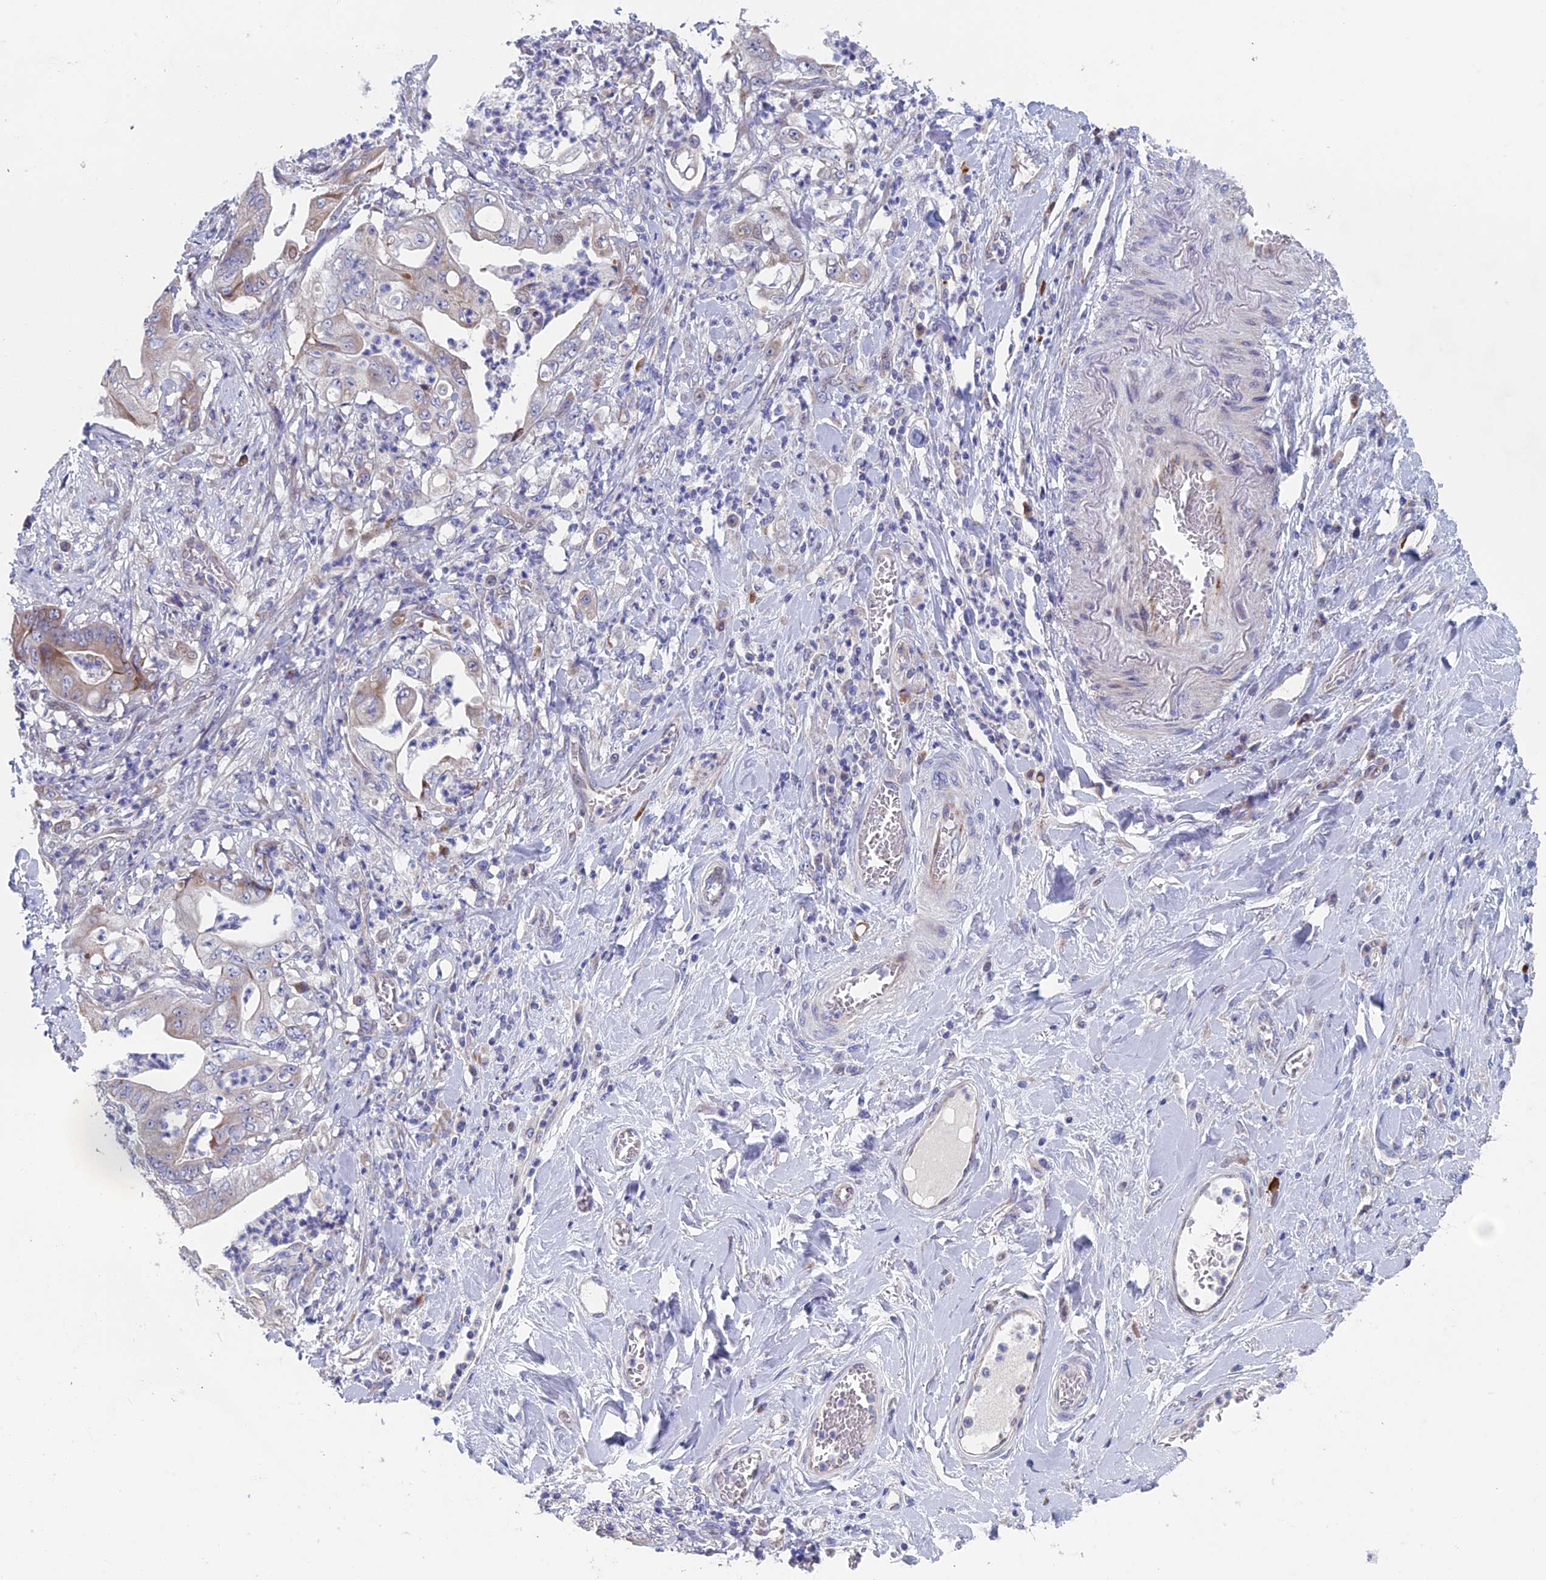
{"staining": {"intensity": "negative", "quantity": "none", "location": "none"}, "tissue": "stomach cancer", "cell_type": "Tumor cells", "image_type": "cancer", "snomed": [{"axis": "morphology", "description": "Adenocarcinoma, NOS"}, {"axis": "topography", "description": "Stomach"}], "caption": "Stomach cancer (adenocarcinoma) was stained to show a protein in brown. There is no significant staining in tumor cells. (Brightfield microscopy of DAB IHC at high magnification).", "gene": "NIBAN3", "patient": {"sex": "female", "age": 73}}